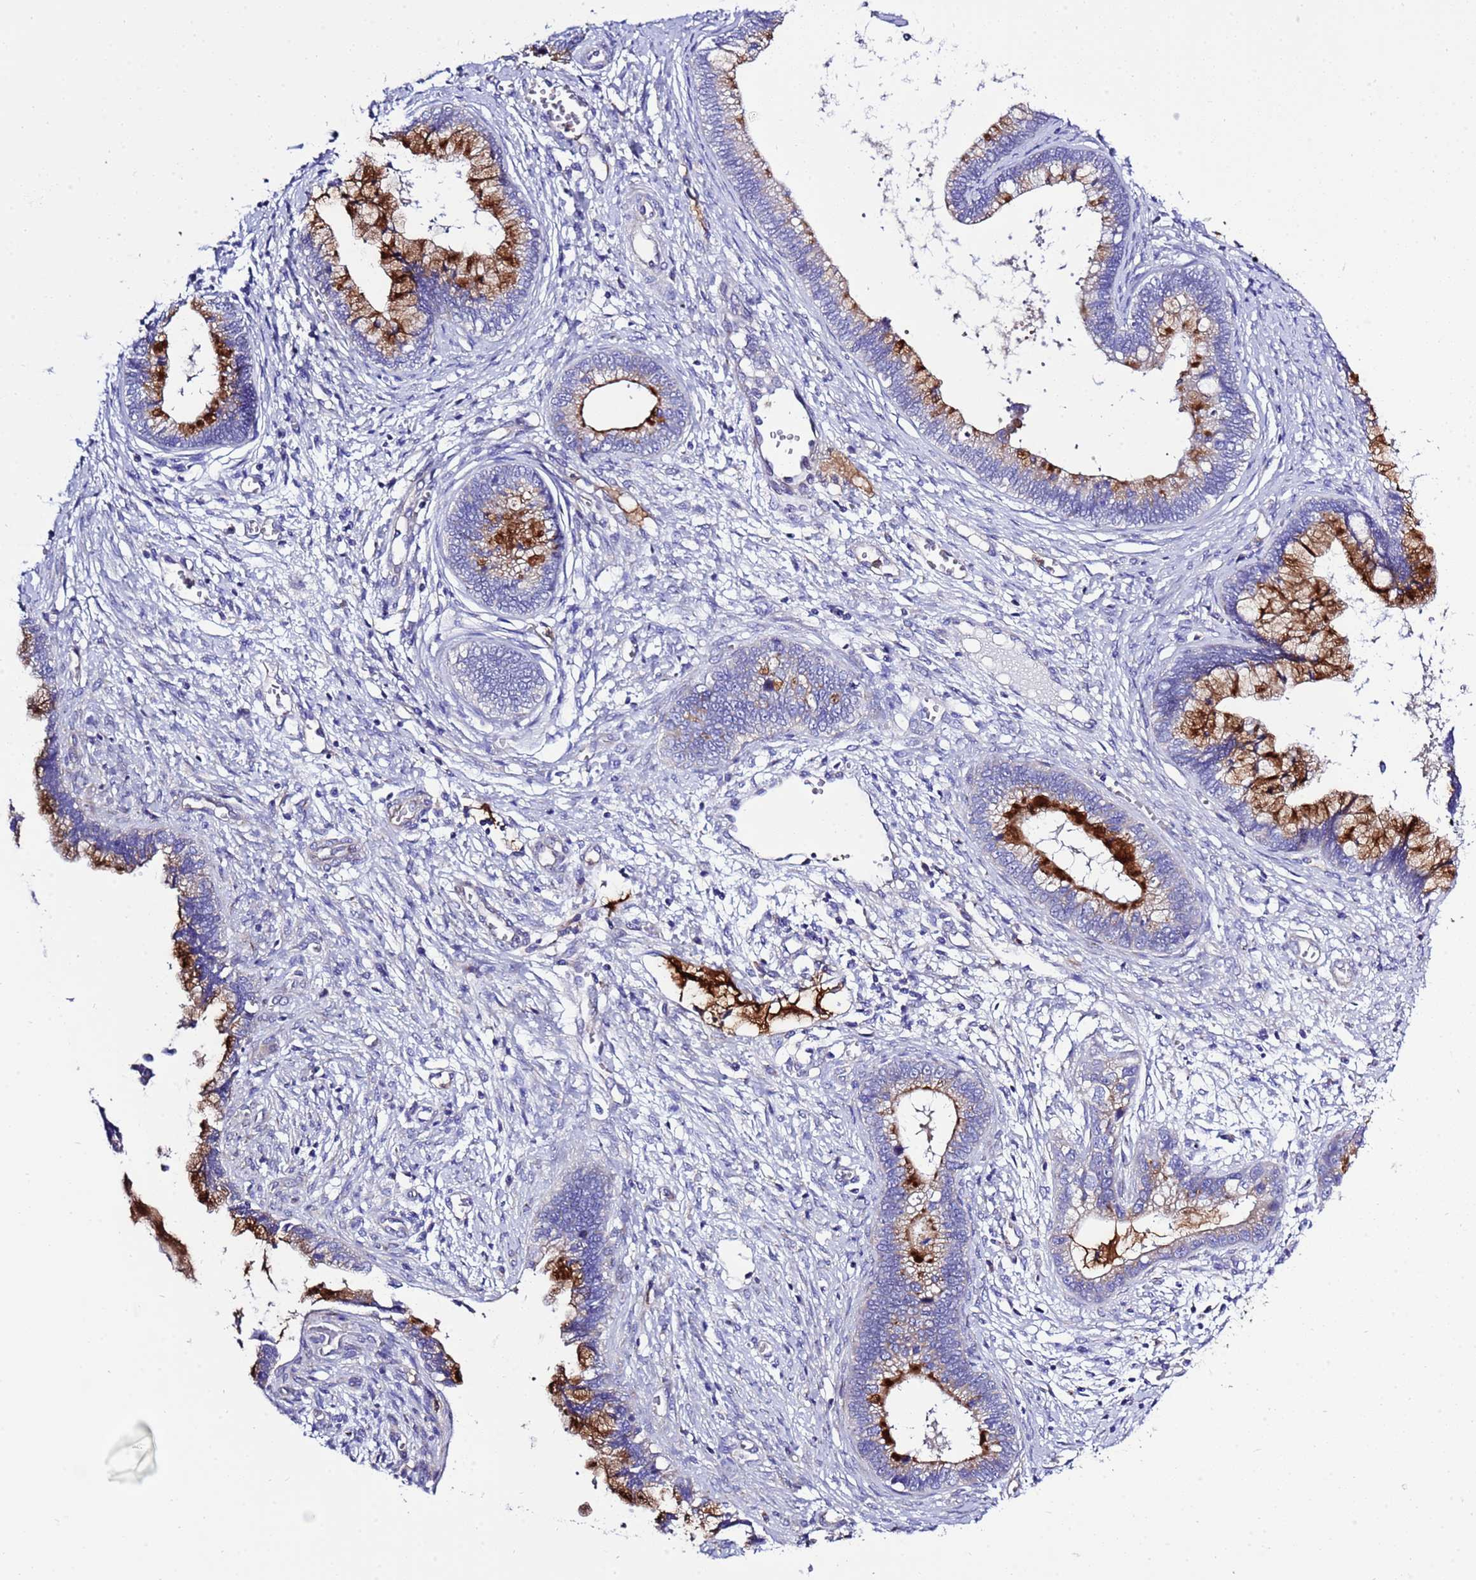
{"staining": {"intensity": "strong", "quantity": "25%-75%", "location": "cytoplasmic/membranous"}, "tissue": "cervical cancer", "cell_type": "Tumor cells", "image_type": "cancer", "snomed": [{"axis": "morphology", "description": "Adenocarcinoma, NOS"}, {"axis": "topography", "description": "Cervix"}], "caption": "Adenocarcinoma (cervical) stained for a protein exhibits strong cytoplasmic/membranous positivity in tumor cells.", "gene": "KICS2", "patient": {"sex": "female", "age": 44}}